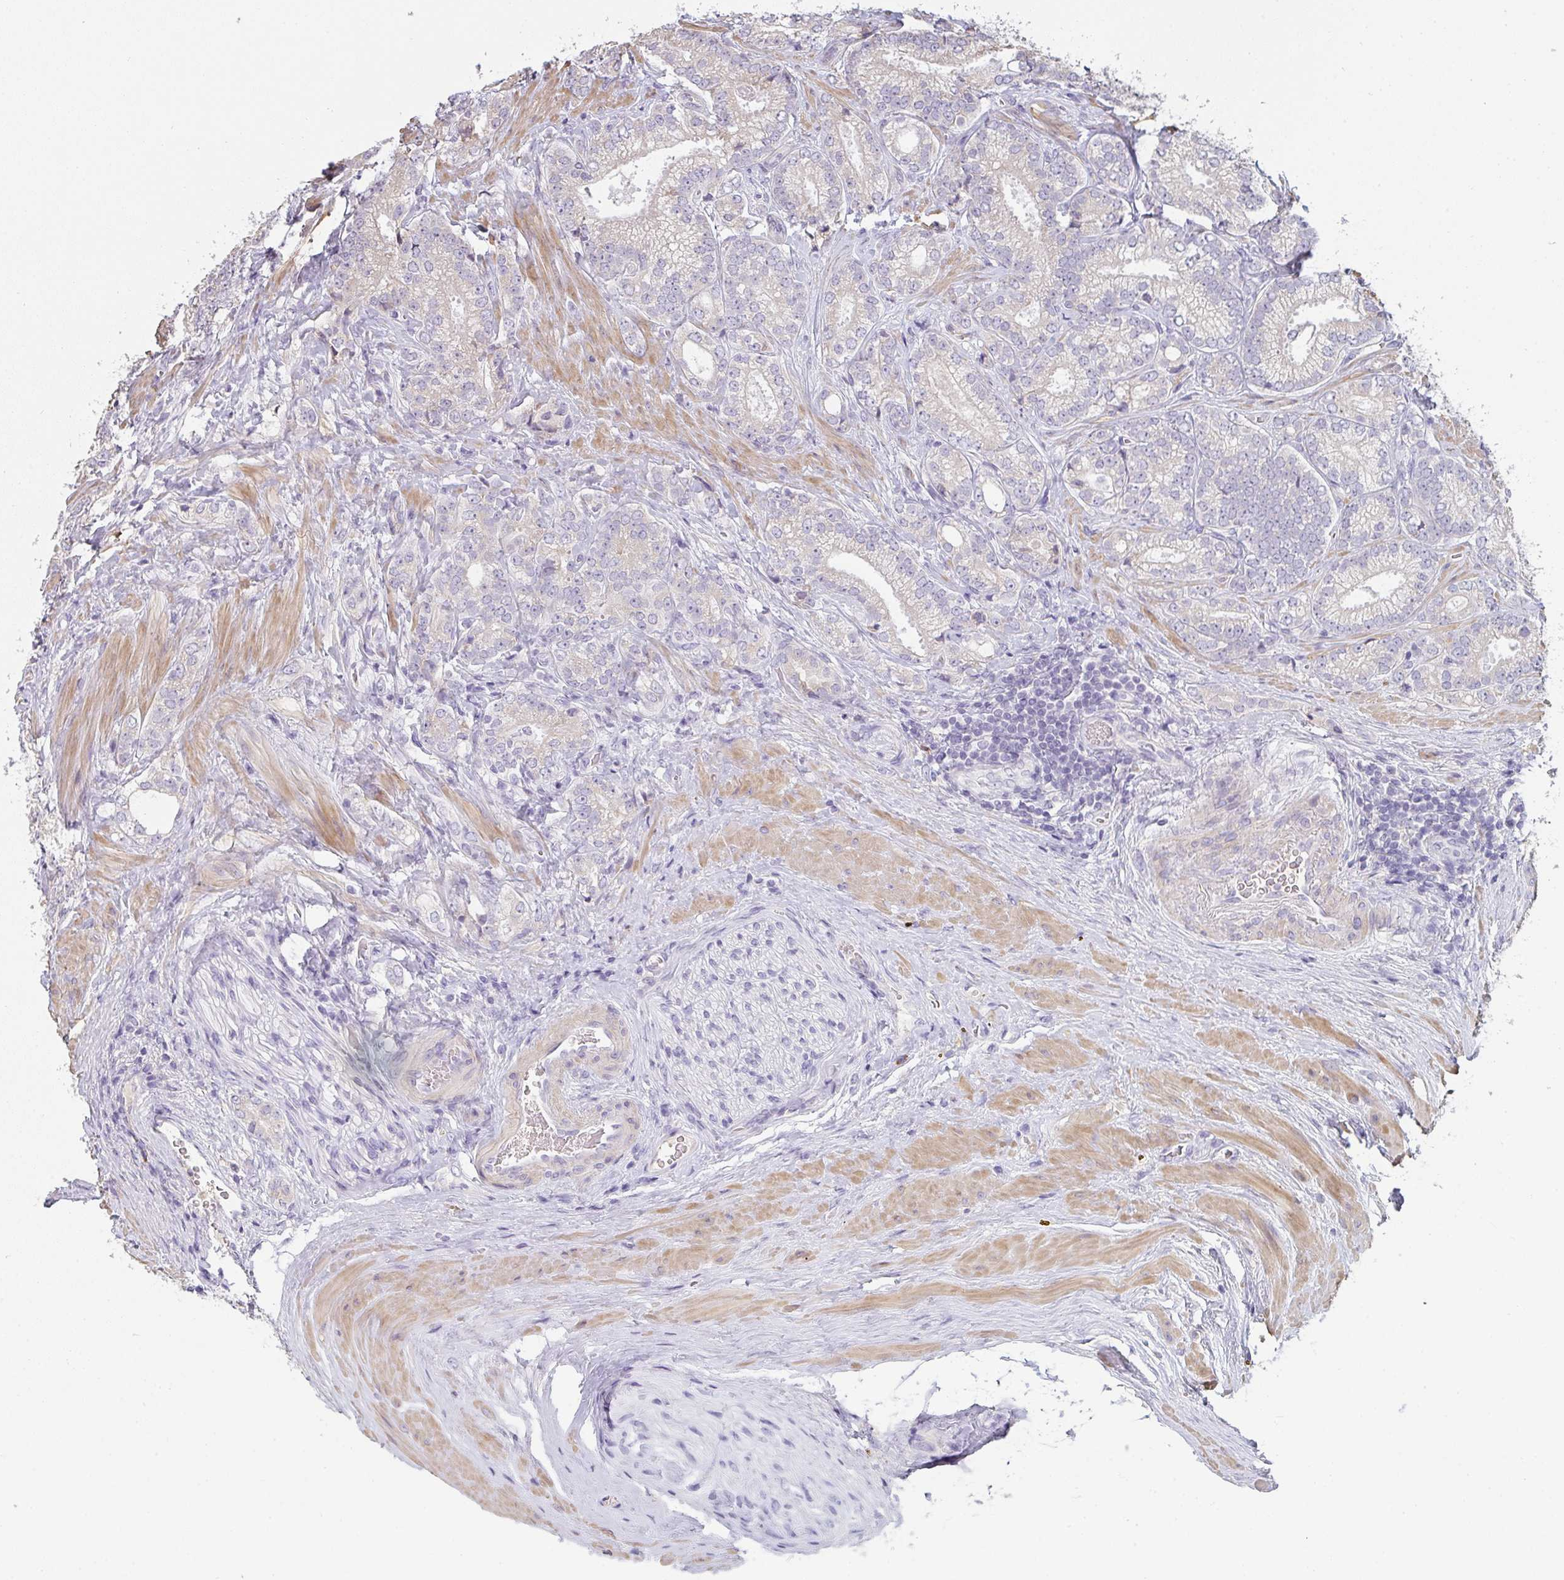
{"staining": {"intensity": "negative", "quantity": "none", "location": "none"}, "tissue": "prostate cancer", "cell_type": "Tumor cells", "image_type": "cancer", "snomed": [{"axis": "morphology", "description": "Adenocarcinoma, Low grade"}, {"axis": "topography", "description": "Prostate"}], "caption": "A high-resolution image shows IHC staining of prostate cancer, which shows no significant staining in tumor cells.", "gene": "ZNF215", "patient": {"sex": "male", "age": 63}}